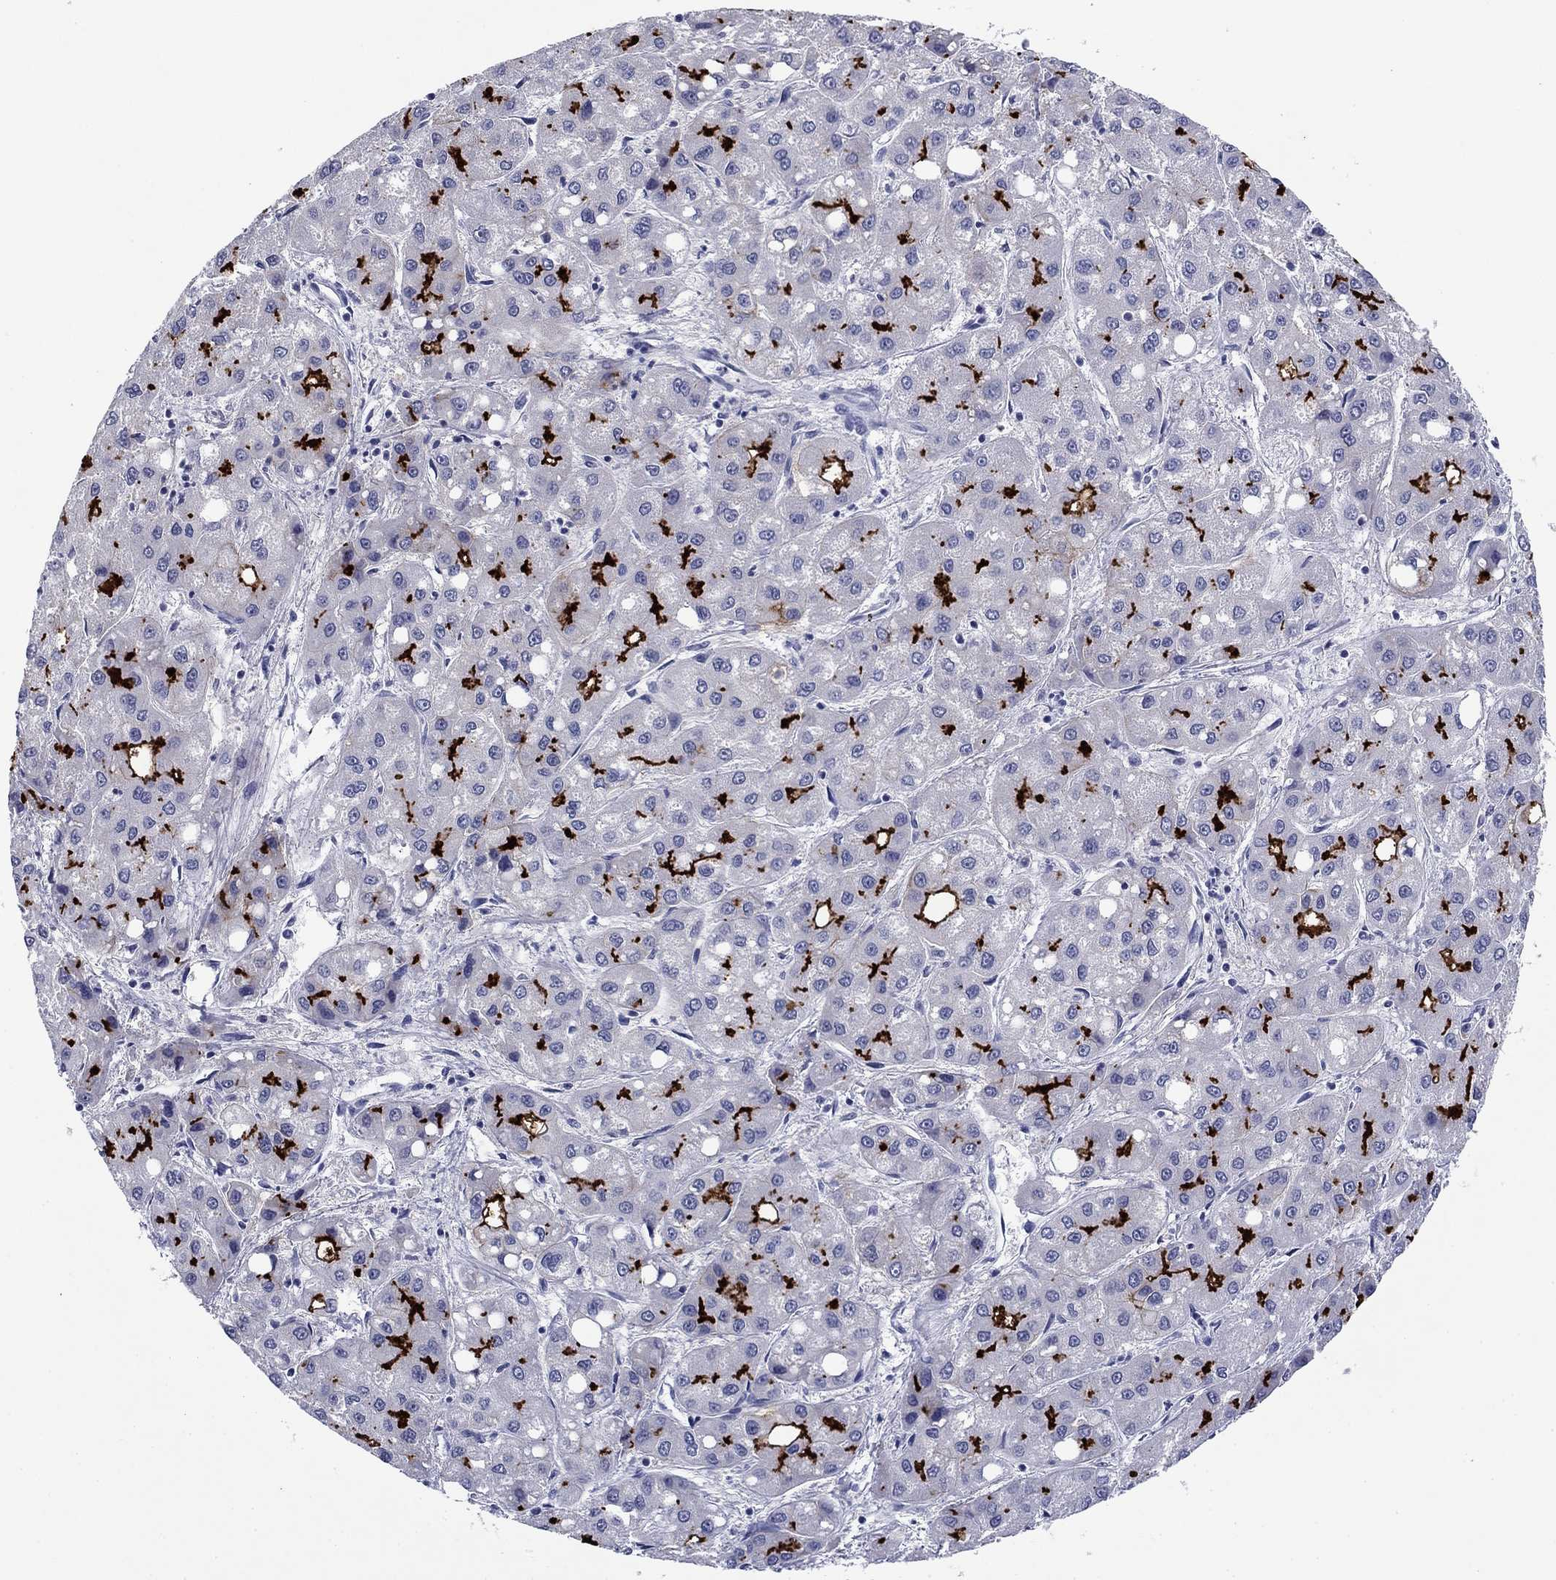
{"staining": {"intensity": "strong", "quantity": "<25%", "location": "cytoplasmic/membranous"}, "tissue": "liver cancer", "cell_type": "Tumor cells", "image_type": "cancer", "snomed": [{"axis": "morphology", "description": "Carcinoma, Hepatocellular, NOS"}, {"axis": "topography", "description": "Liver"}], "caption": "IHC of human hepatocellular carcinoma (liver) displays medium levels of strong cytoplasmic/membranous expression in approximately <25% of tumor cells. The staining was performed using DAB to visualize the protein expression in brown, while the nuclei were stained in blue with hematoxylin (Magnification: 20x).", "gene": "ABCC2", "patient": {"sex": "male", "age": 73}}